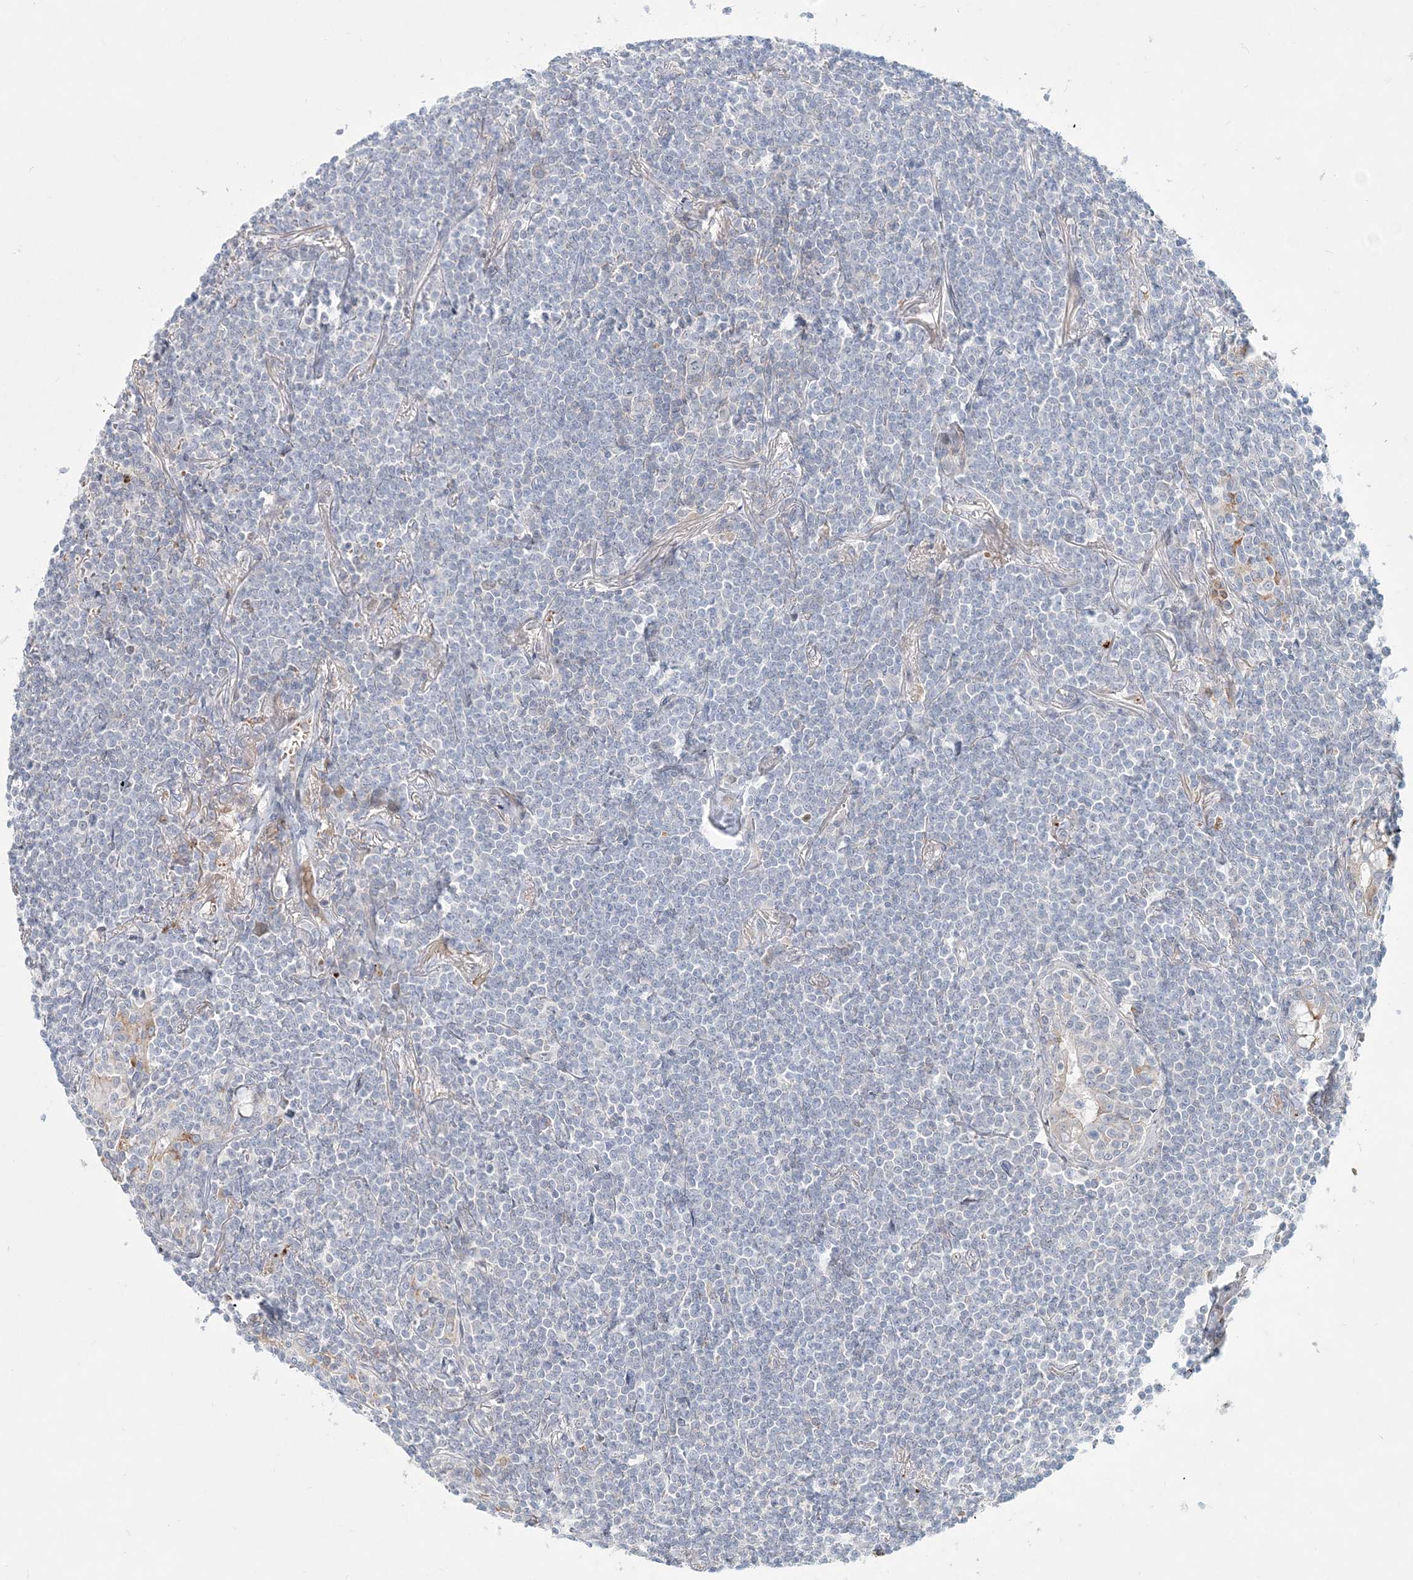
{"staining": {"intensity": "negative", "quantity": "none", "location": "none"}, "tissue": "lymphoma", "cell_type": "Tumor cells", "image_type": "cancer", "snomed": [{"axis": "morphology", "description": "Malignant lymphoma, non-Hodgkin's type, Low grade"}, {"axis": "topography", "description": "Lung"}], "caption": "This is a image of immunohistochemistry (IHC) staining of lymphoma, which shows no expression in tumor cells.", "gene": "DNAH5", "patient": {"sex": "female", "age": 71}}